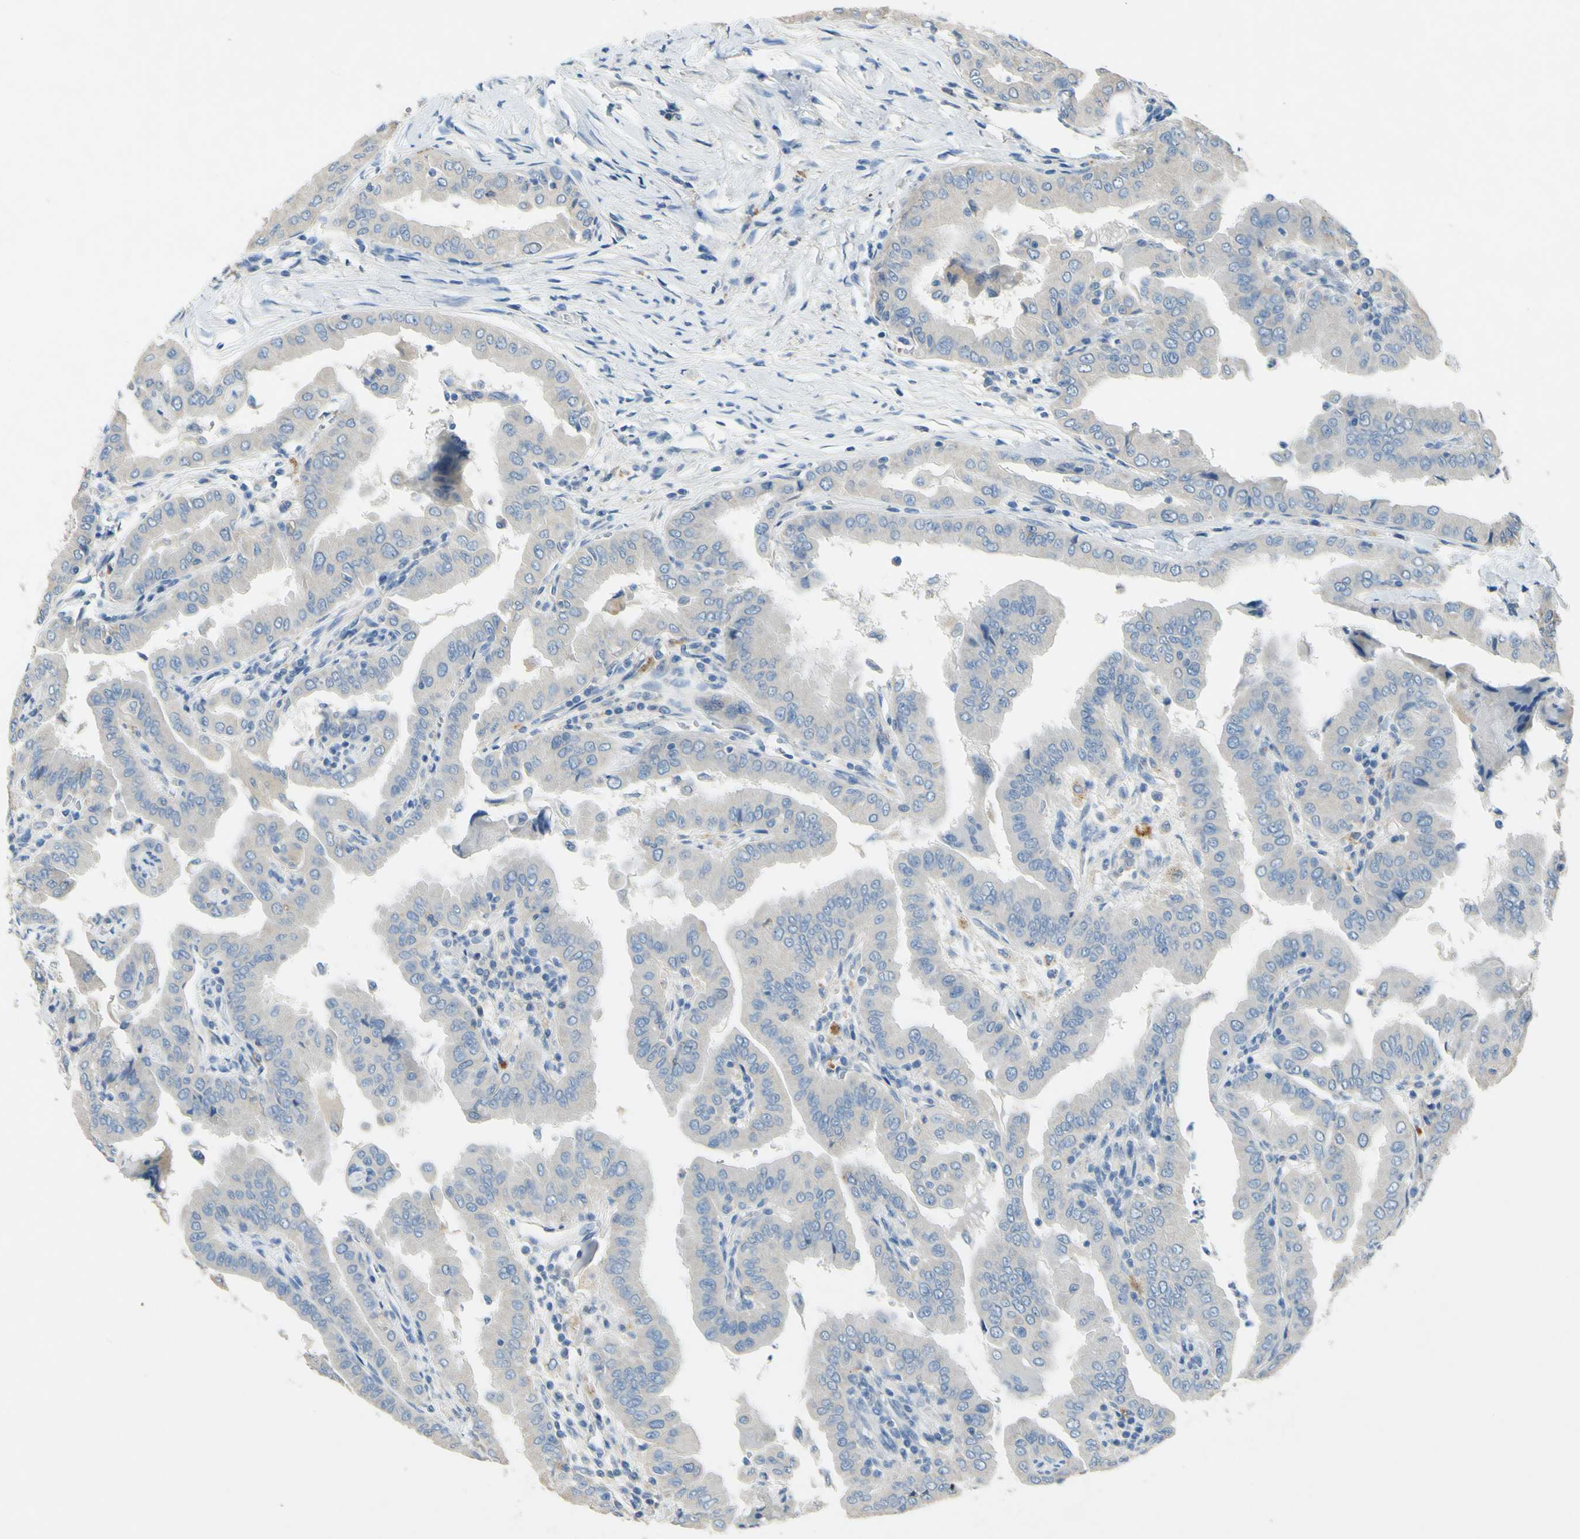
{"staining": {"intensity": "negative", "quantity": "none", "location": "none"}, "tissue": "thyroid cancer", "cell_type": "Tumor cells", "image_type": "cancer", "snomed": [{"axis": "morphology", "description": "Papillary adenocarcinoma, NOS"}, {"axis": "topography", "description": "Thyroid gland"}], "caption": "High power microscopy image of an immunohistochemistry (IHC) image of thyroid cancer (papillary adenocarcinoma), revealing no significant positivity in tumor cells.", "gene": "CDH10", "patient": {"sex": "male", "age": 33}}